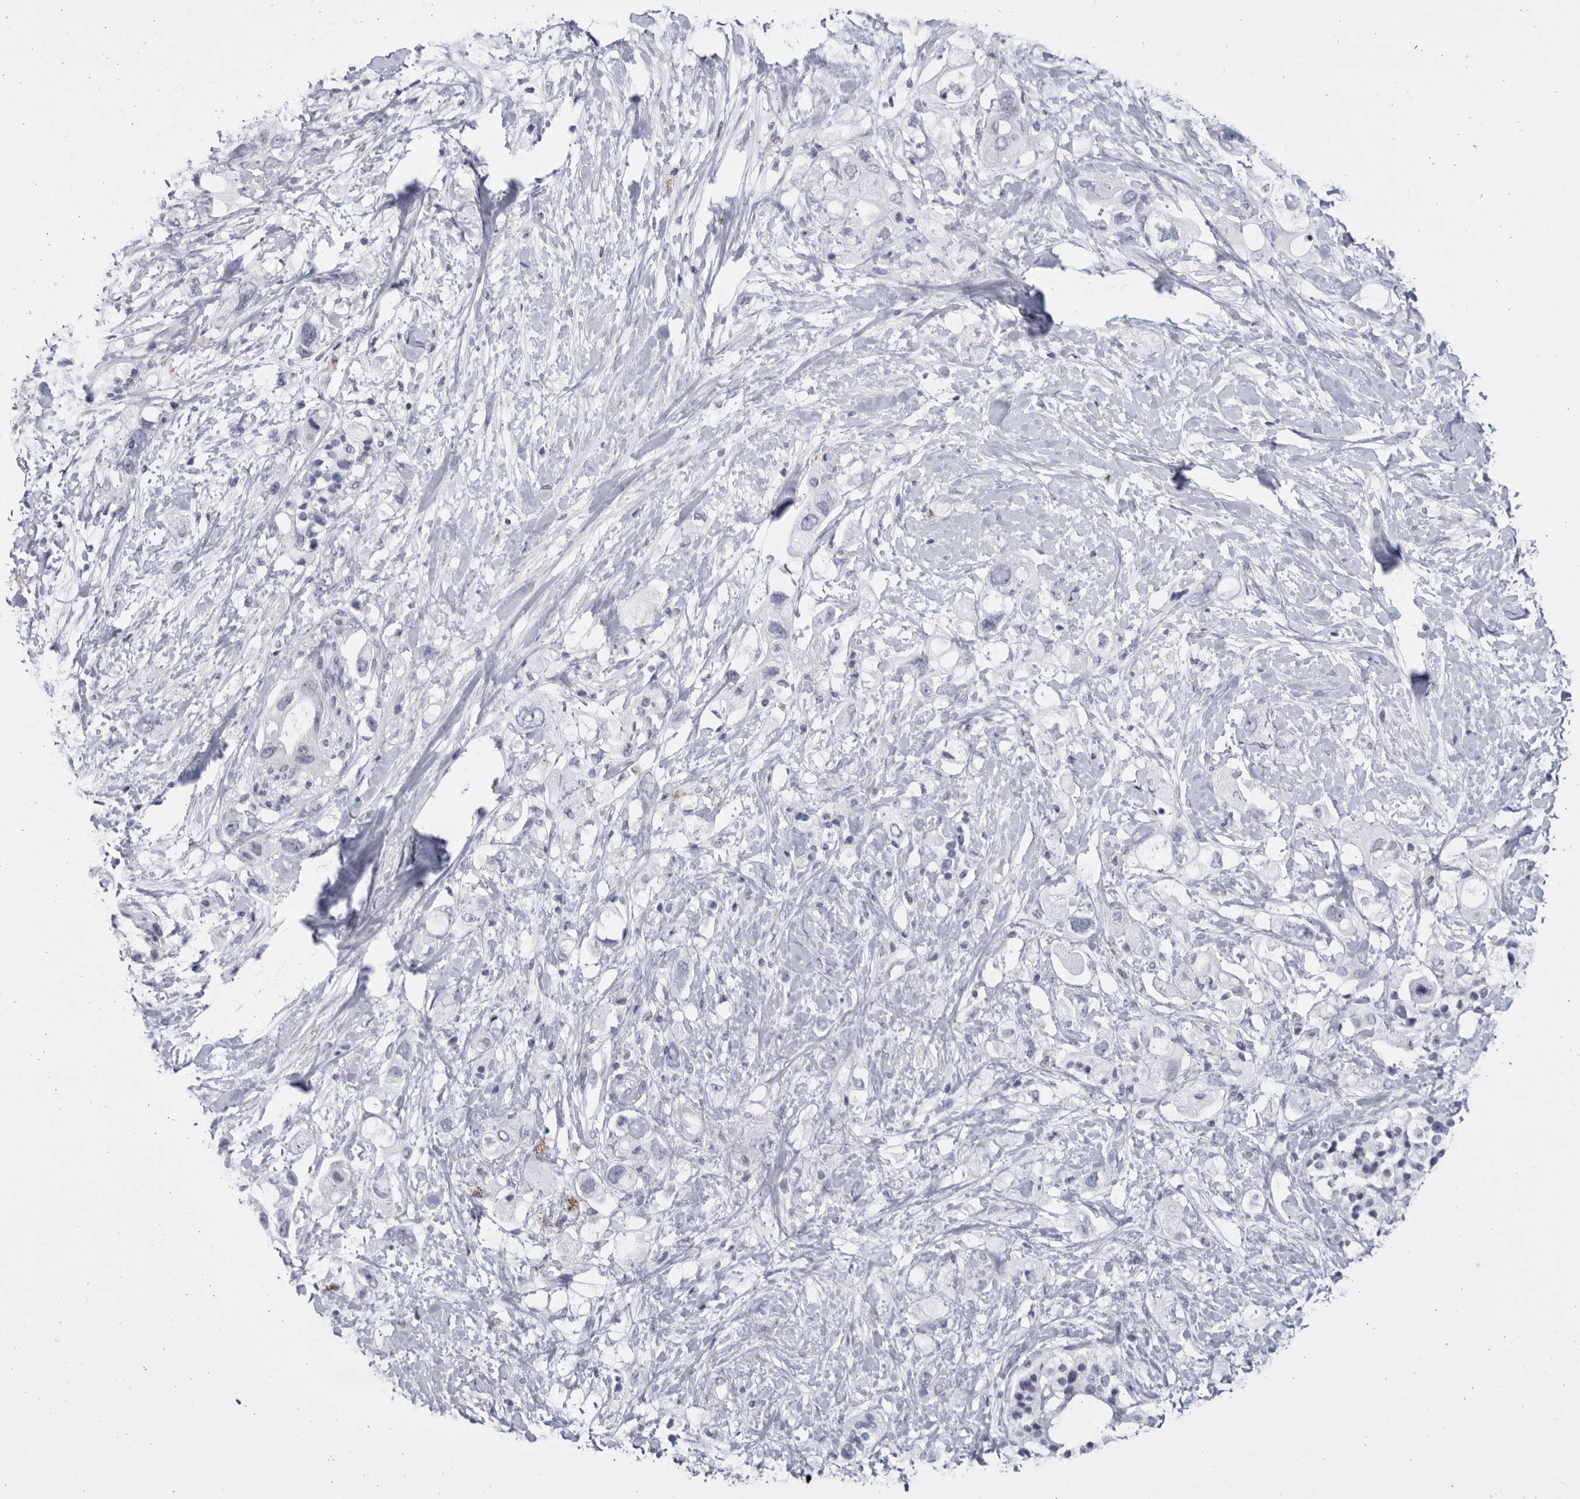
{"staining": {"intensity": "negative", "quantity": "none", "location": "none"}, "tissue": "pancreatic cancer", "cell_type": "Tumor cells", "image_type": "cancer", "snomed": [{"axis": "morphology", "description": "Adenocarcinoma, NOS"}, {"axis": "topography", "description": "Pancreas"}], "caption": "High magnification brightfield microscopy of pancreatic cancer stained with DAB (brown) and counterstained with hematoxylin (blue): tumor cells show no significant staining.", "gene": "CCDC181", "patient": {"sex": "female", "age": 56}}